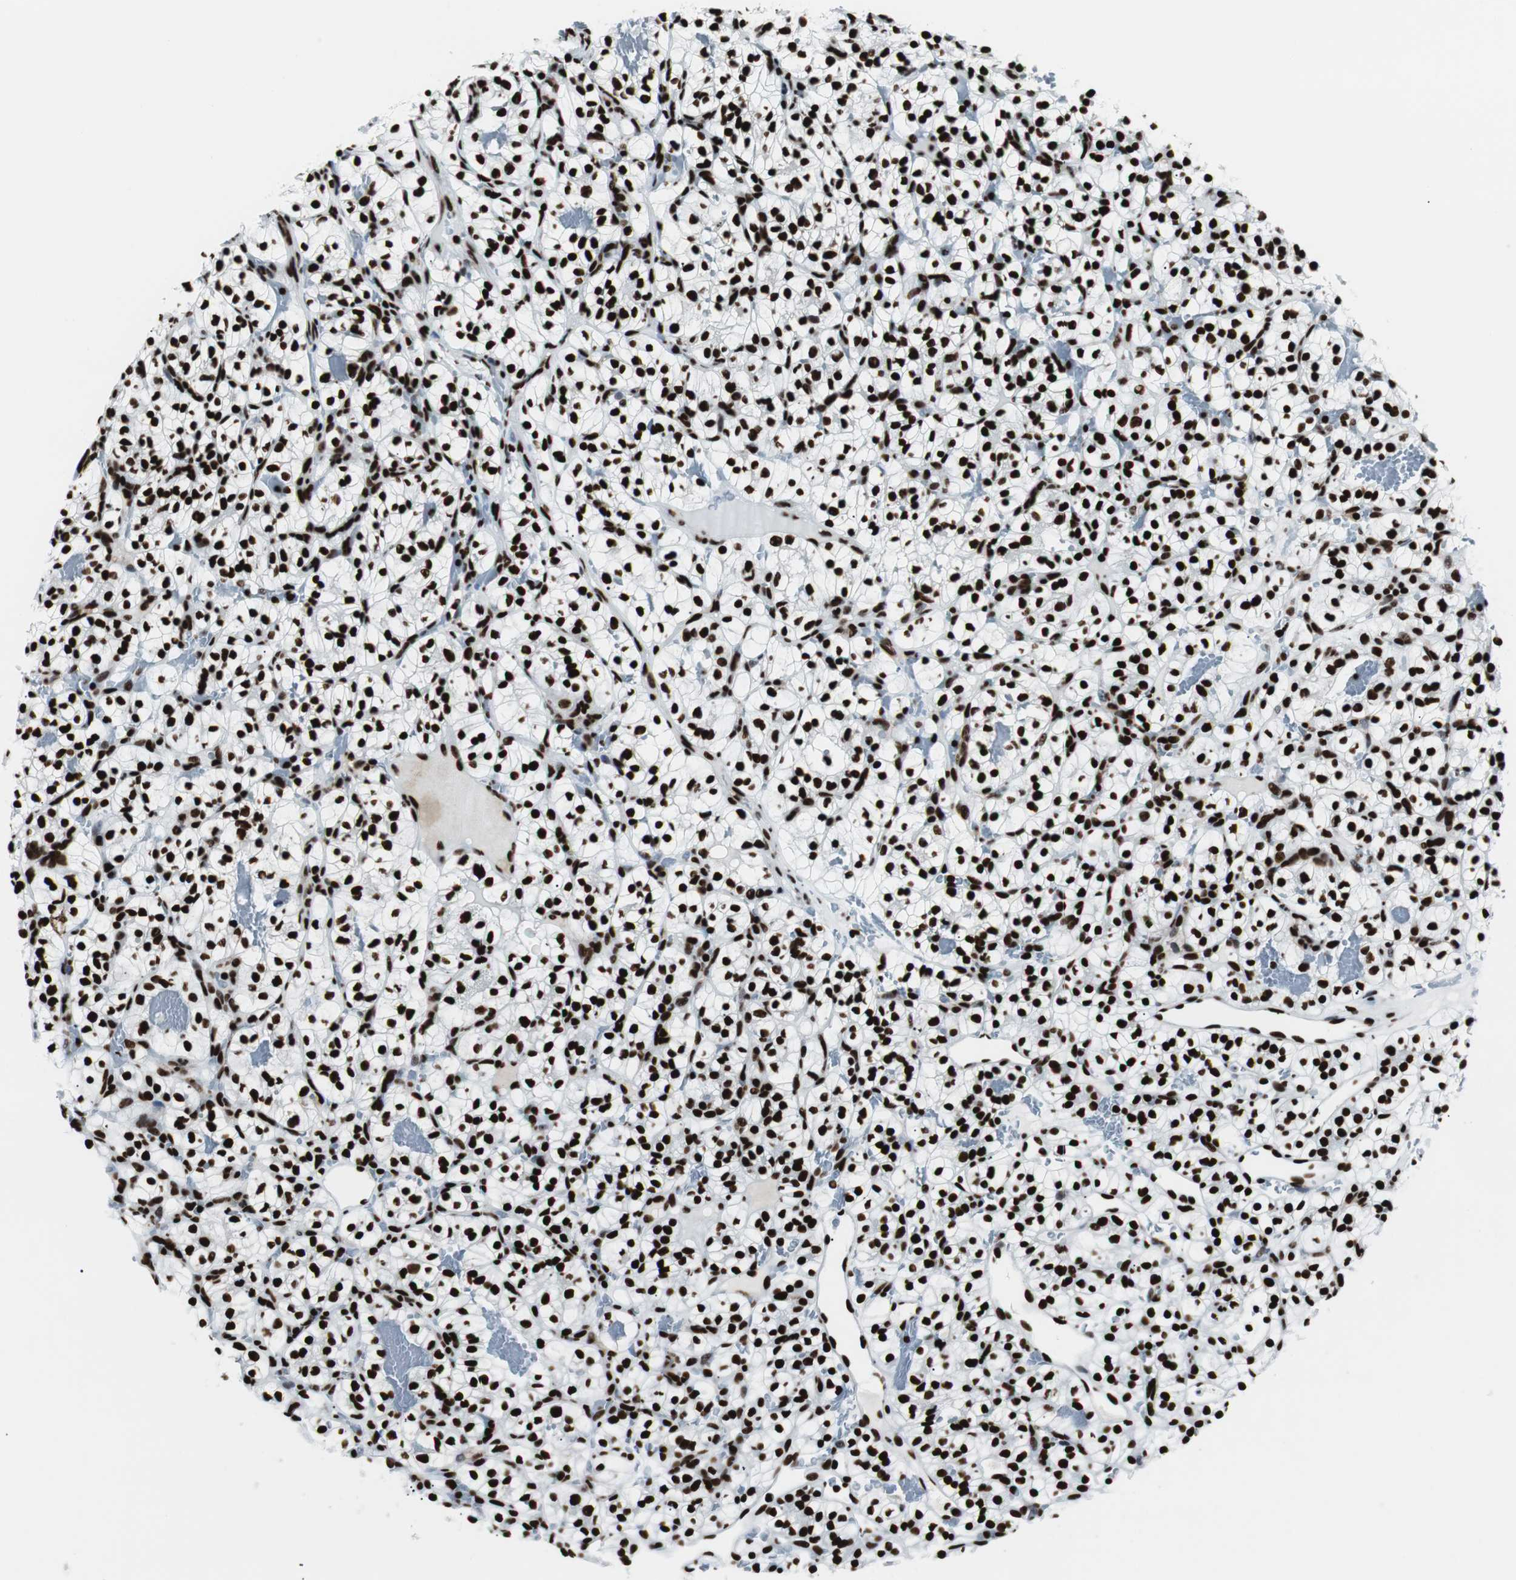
{"staining": {"intensity": "strong", "quantity": ">75%", "location": "nuclear"}, "tissue": "renal cancer", "cell_type": "Tumor cells", "image_type": "cancer", "snomed": [{"axis": "morphology", "description": "Adenocarcinoma, NOS"}, {"axis": "topography", "description": "Kidney"}], "caption": "Strong nuclear staining for a protein is seen in about >75% of tumor cells of renal adenocarcinoma using IHC.", "gene": "NCL", "patient": {"sex": "female", "age": 57}}